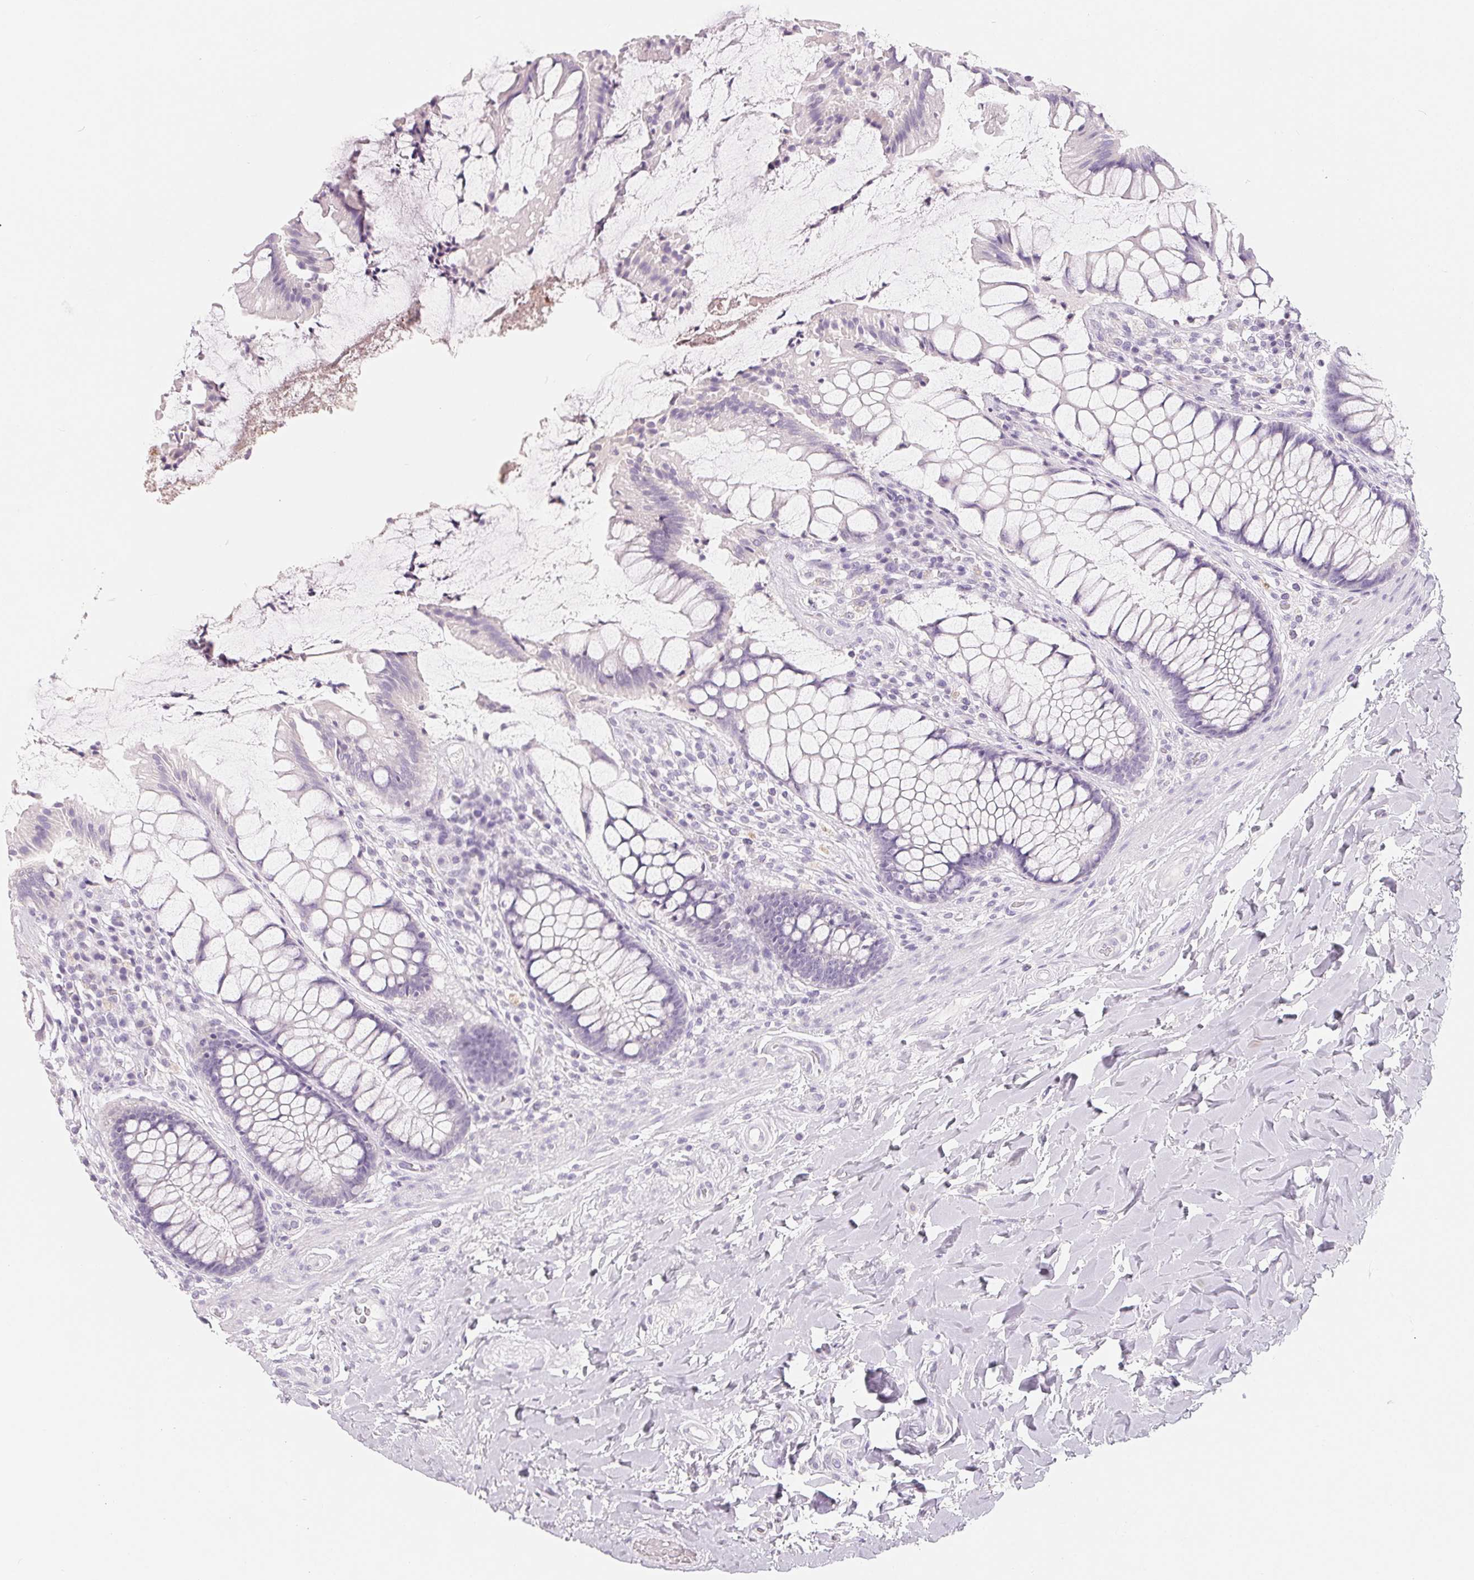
{"staining": {"intensity": "negative", "quantity": "none", "location": "none"}, "tissue": "rectum", "cell_type": "Glandular cells", "image_type": "normal", "snomed": [{"axis": "morphology", "description": "Normal tissue, NOS"}, {"axis": "topography", "description": "Rectum"}], "caption": "DAB immunohistochemical staining of benign rectum demonstrates no significant staining in glandular cells. The staining was performed using DAB to visualize the protein expression in brown, while the nuclei were stained in blue with hematoxylin (Magnification: 20x).", "gene": "SPACA5B", "patient": {"sex": "female", "age": 58}}